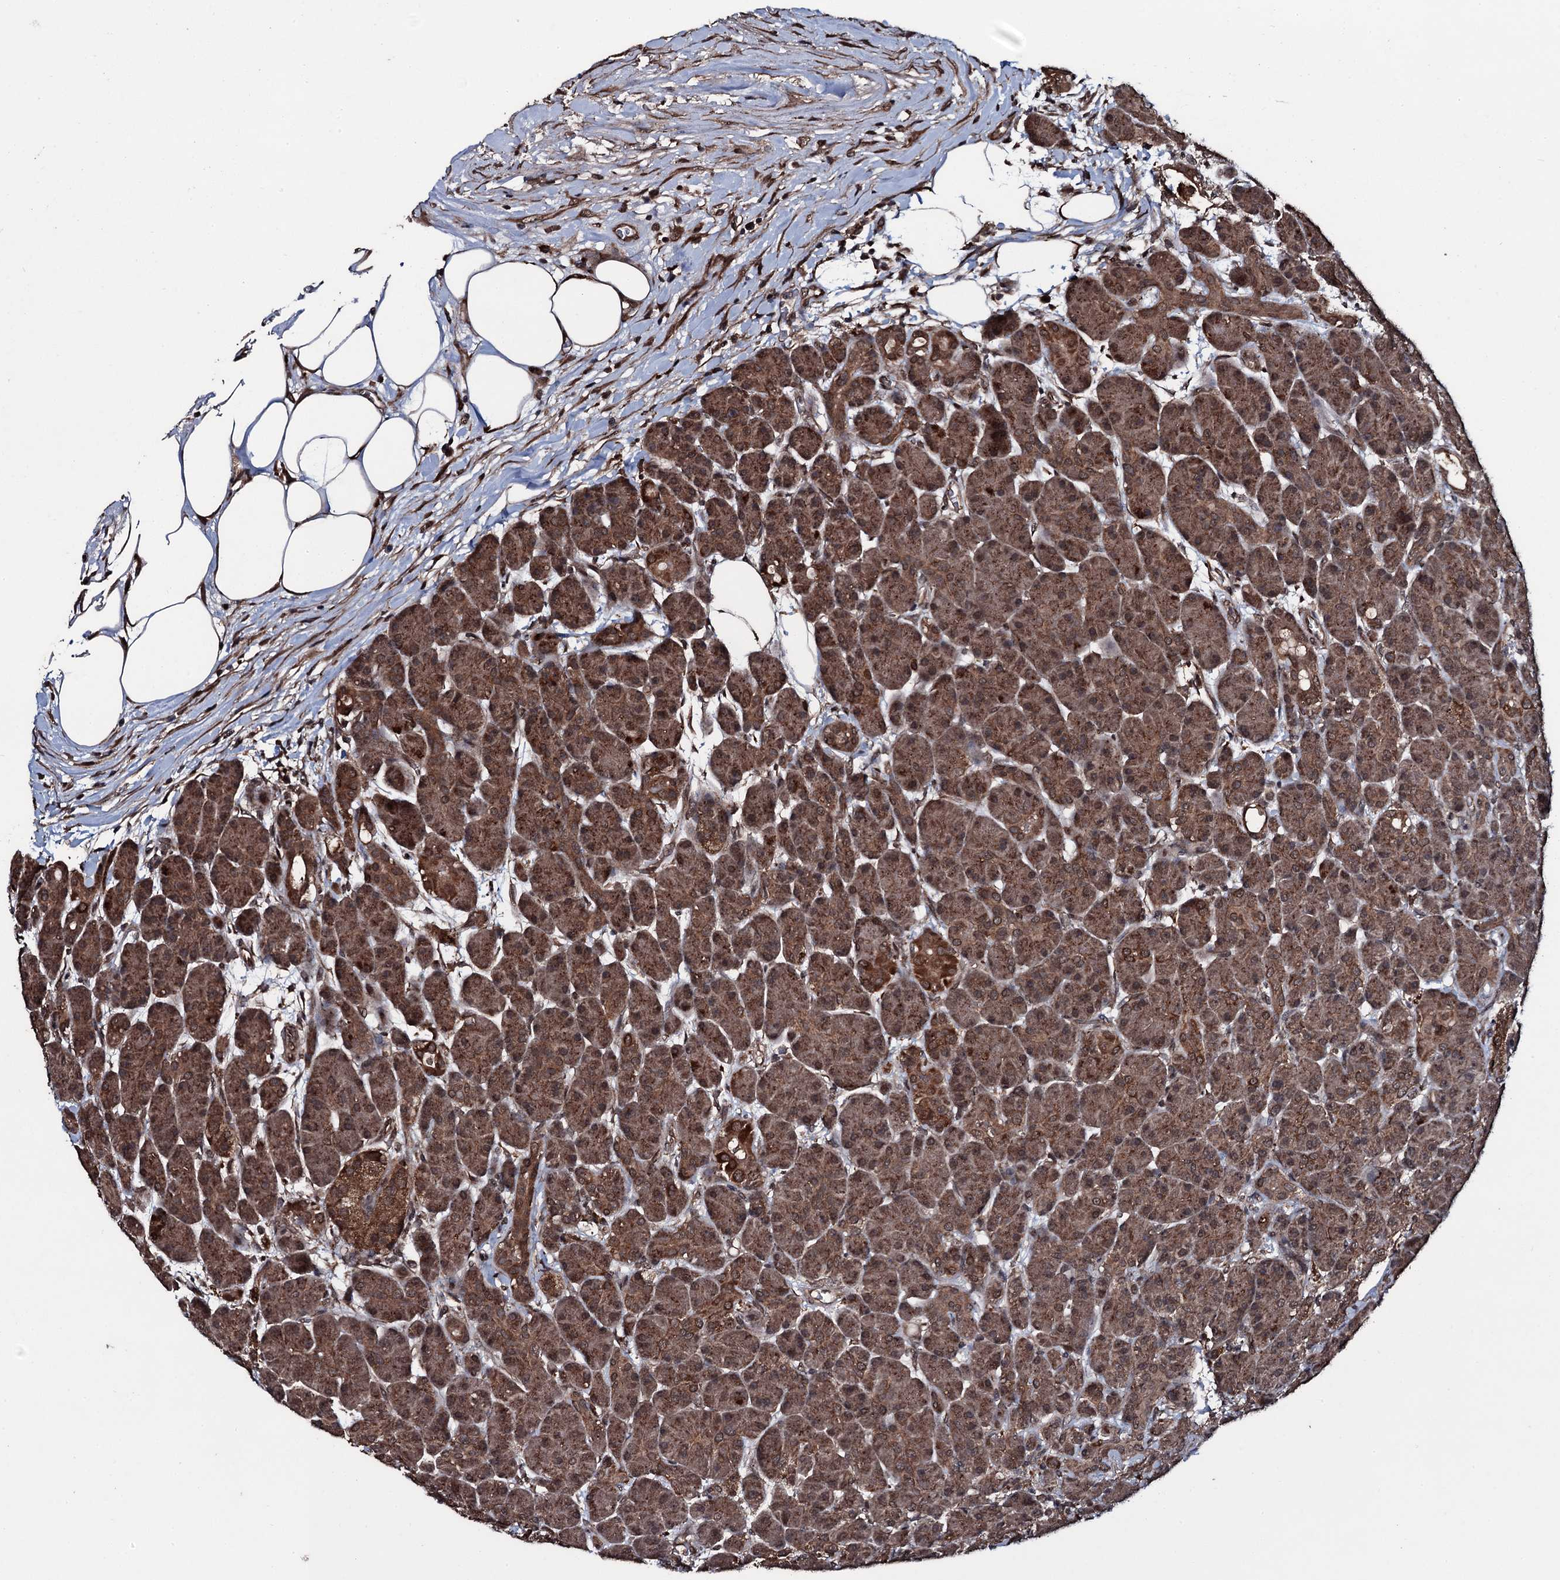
{"staining": {"intensity": "moderate", "quantity": ">75%", "location": "cytoplasmic/membranous,nuclear"}, "tissue": "pancreas", "cell_type": "Exocrine glandular cells", "image_type": "normal", "snomed": [{"axis": "morphology", "description": "Normal tissue, NOS"}, {"axis": "topography", "description": "Pancreas"}], "caption": "This is an image of immunohistochemistry (IHC) staining of unremarkable pancreas, which shows moderate expression in the cytoplasmic/membranous,nuclear of exocrine glandular cells.", "gene": "MRPS31", "patient": {"sex": "male", "age": 63}}